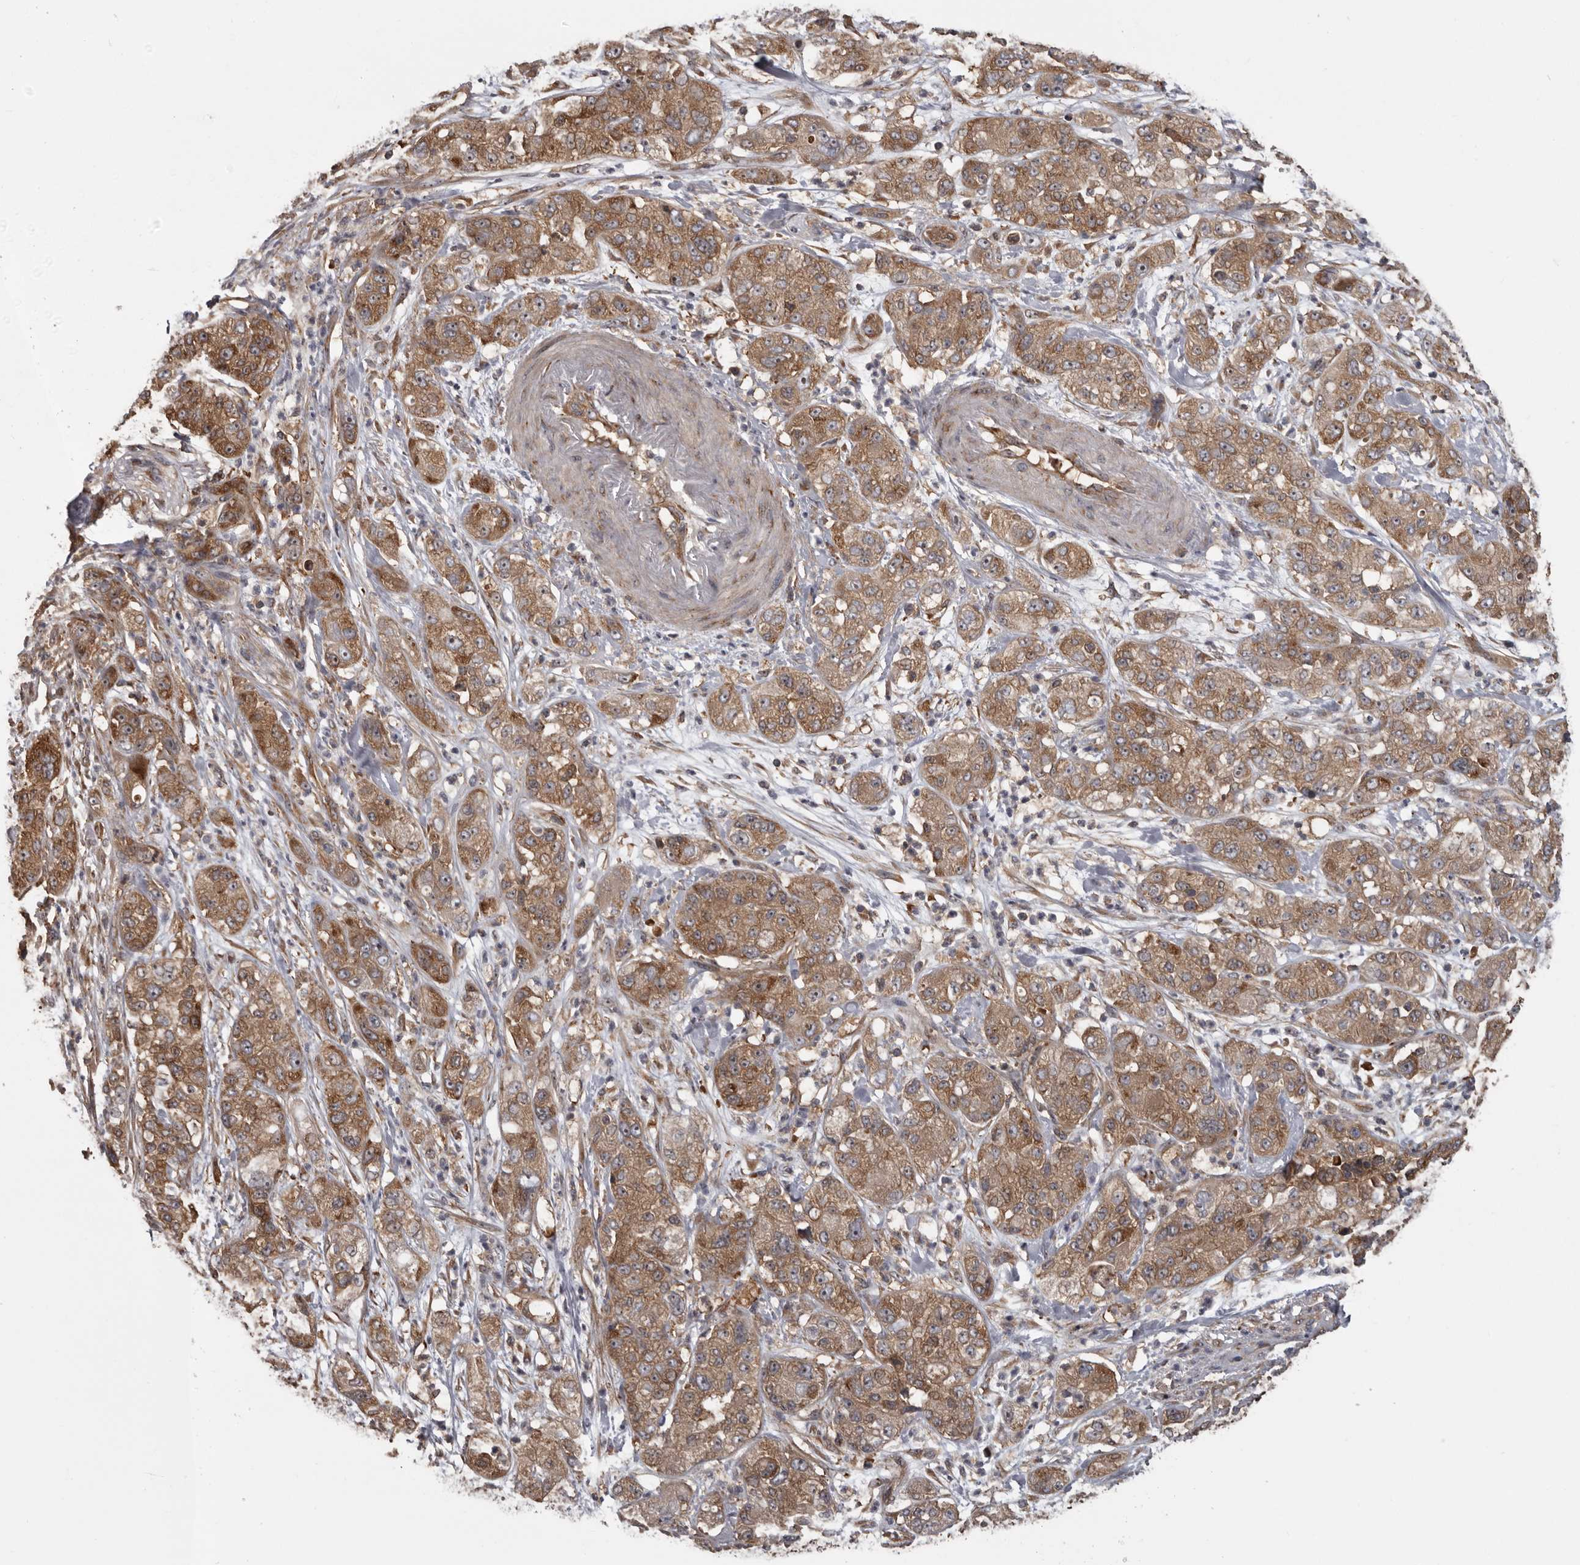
{"staining": {"intensity": "moderate", "quantity": ">75%", "location": "cytoplasmic/membranous"}, "tissue": "pancreatic cancer", "cell_type": "Tumor cells", "image_type": "cancer", "snomed": [{"axis": "morphology", "description": "Adenocarcinoma, NOS"}, {"axis": "topography", "description": "Pancreas"}], "caption": "DAB (3,3'-diaminobenzidine) immunohistochemical staining of adenocarcinoma (pancreatic) displays moderate cytoplasmic/membranous protein expression in about >75% of tumor cells.", "gene": "DARS1", "patient": {"sex": "female", "age": 78}}